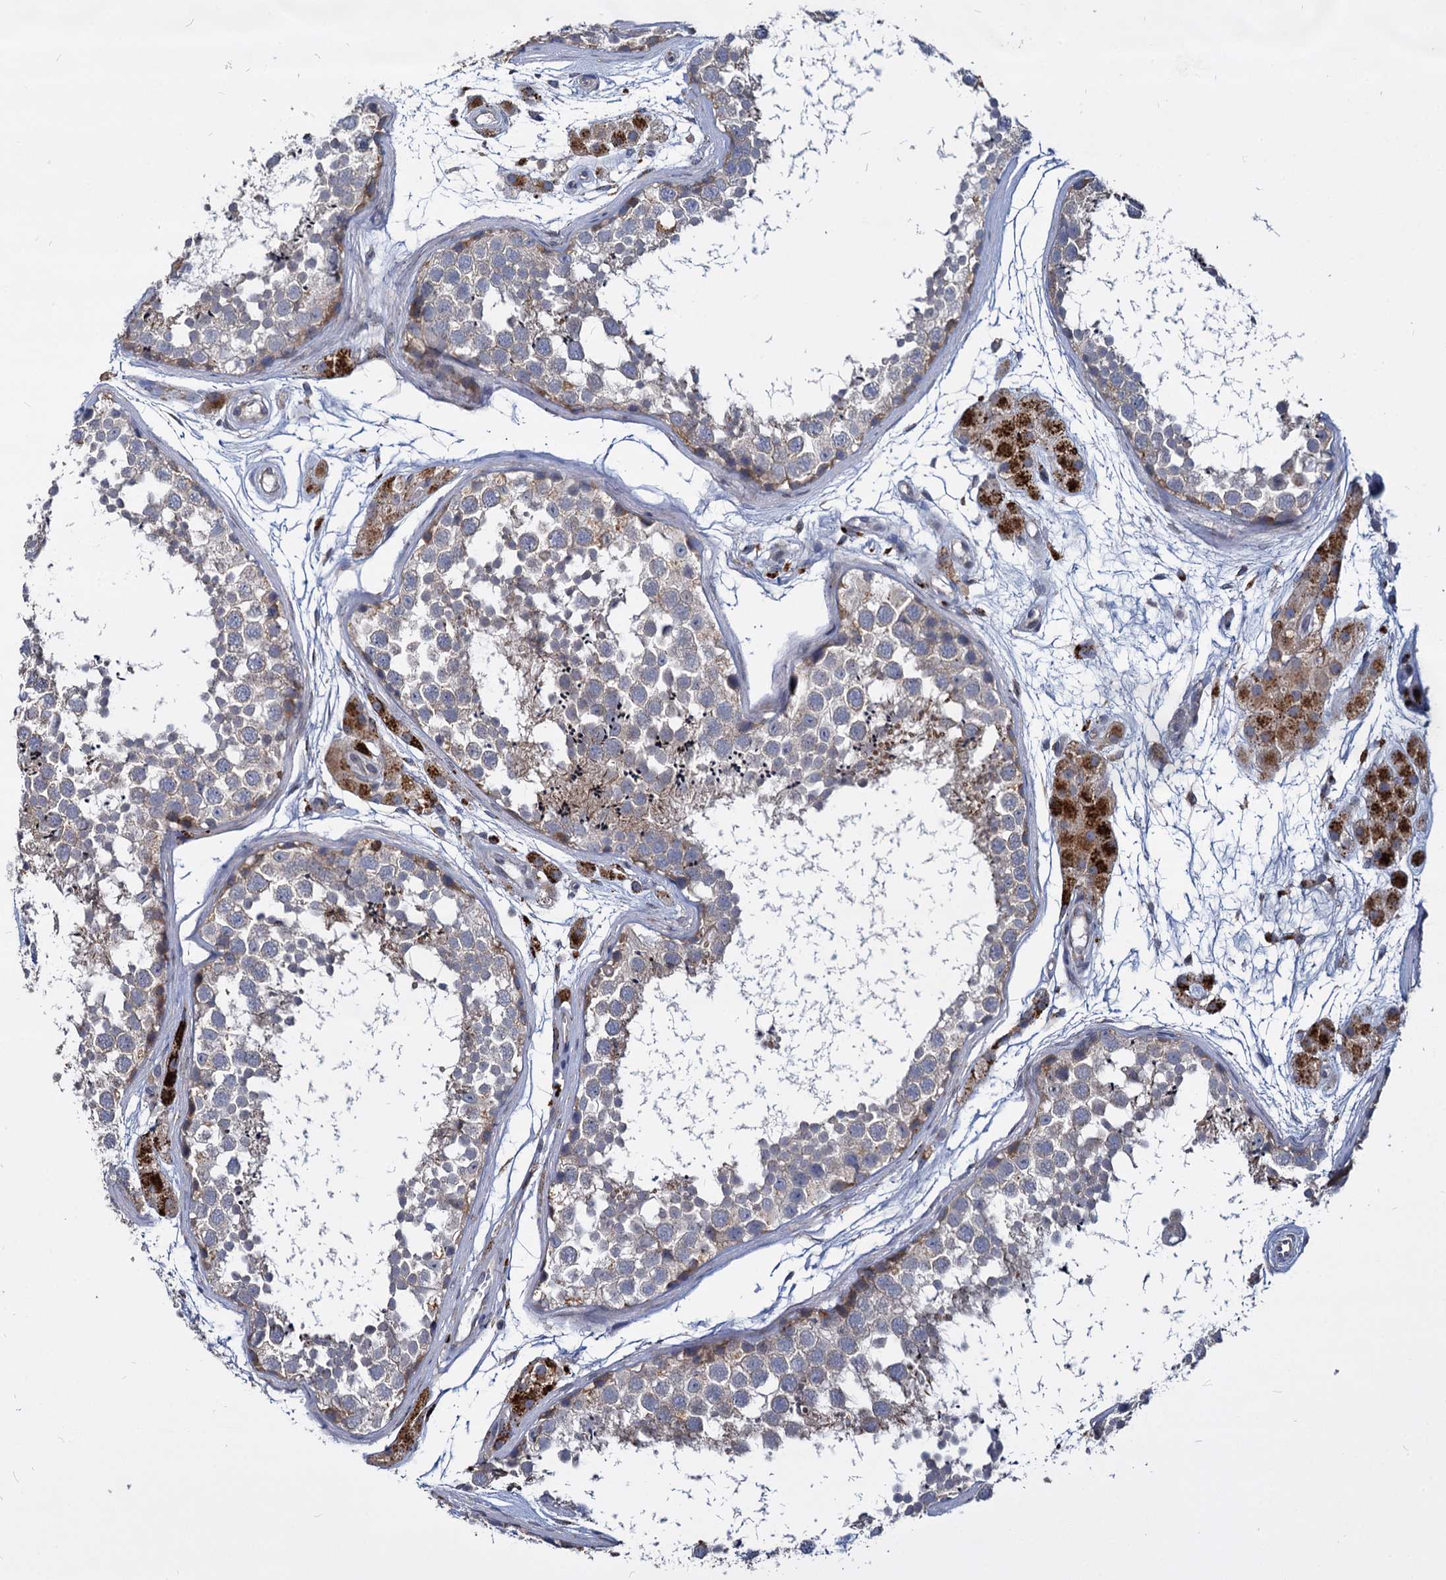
{"staining": {"intensity": "moderate", "quantity": "<25%", "location": "cytoplasmic/membranous"}, "tissue": "testis", "cell_type": "Cells in seminiferous ducts", "image_type": "normal", "snomed": [{"axis": "morphology", "description": "Normal tissue, NOS"}, {"axis": "topography", "description": "Testis"}], "caption": "Immunohistochemistry (IHC) (DAB (3,3'-diaminobenzidine)) staining of normal human testis shows moderate cytoplasmic/membranous protein expression in approximately <25% of cells in seminiferous ducts.", "gene": "C11orf86", "patient": {"sex": "male", "age": 56}}